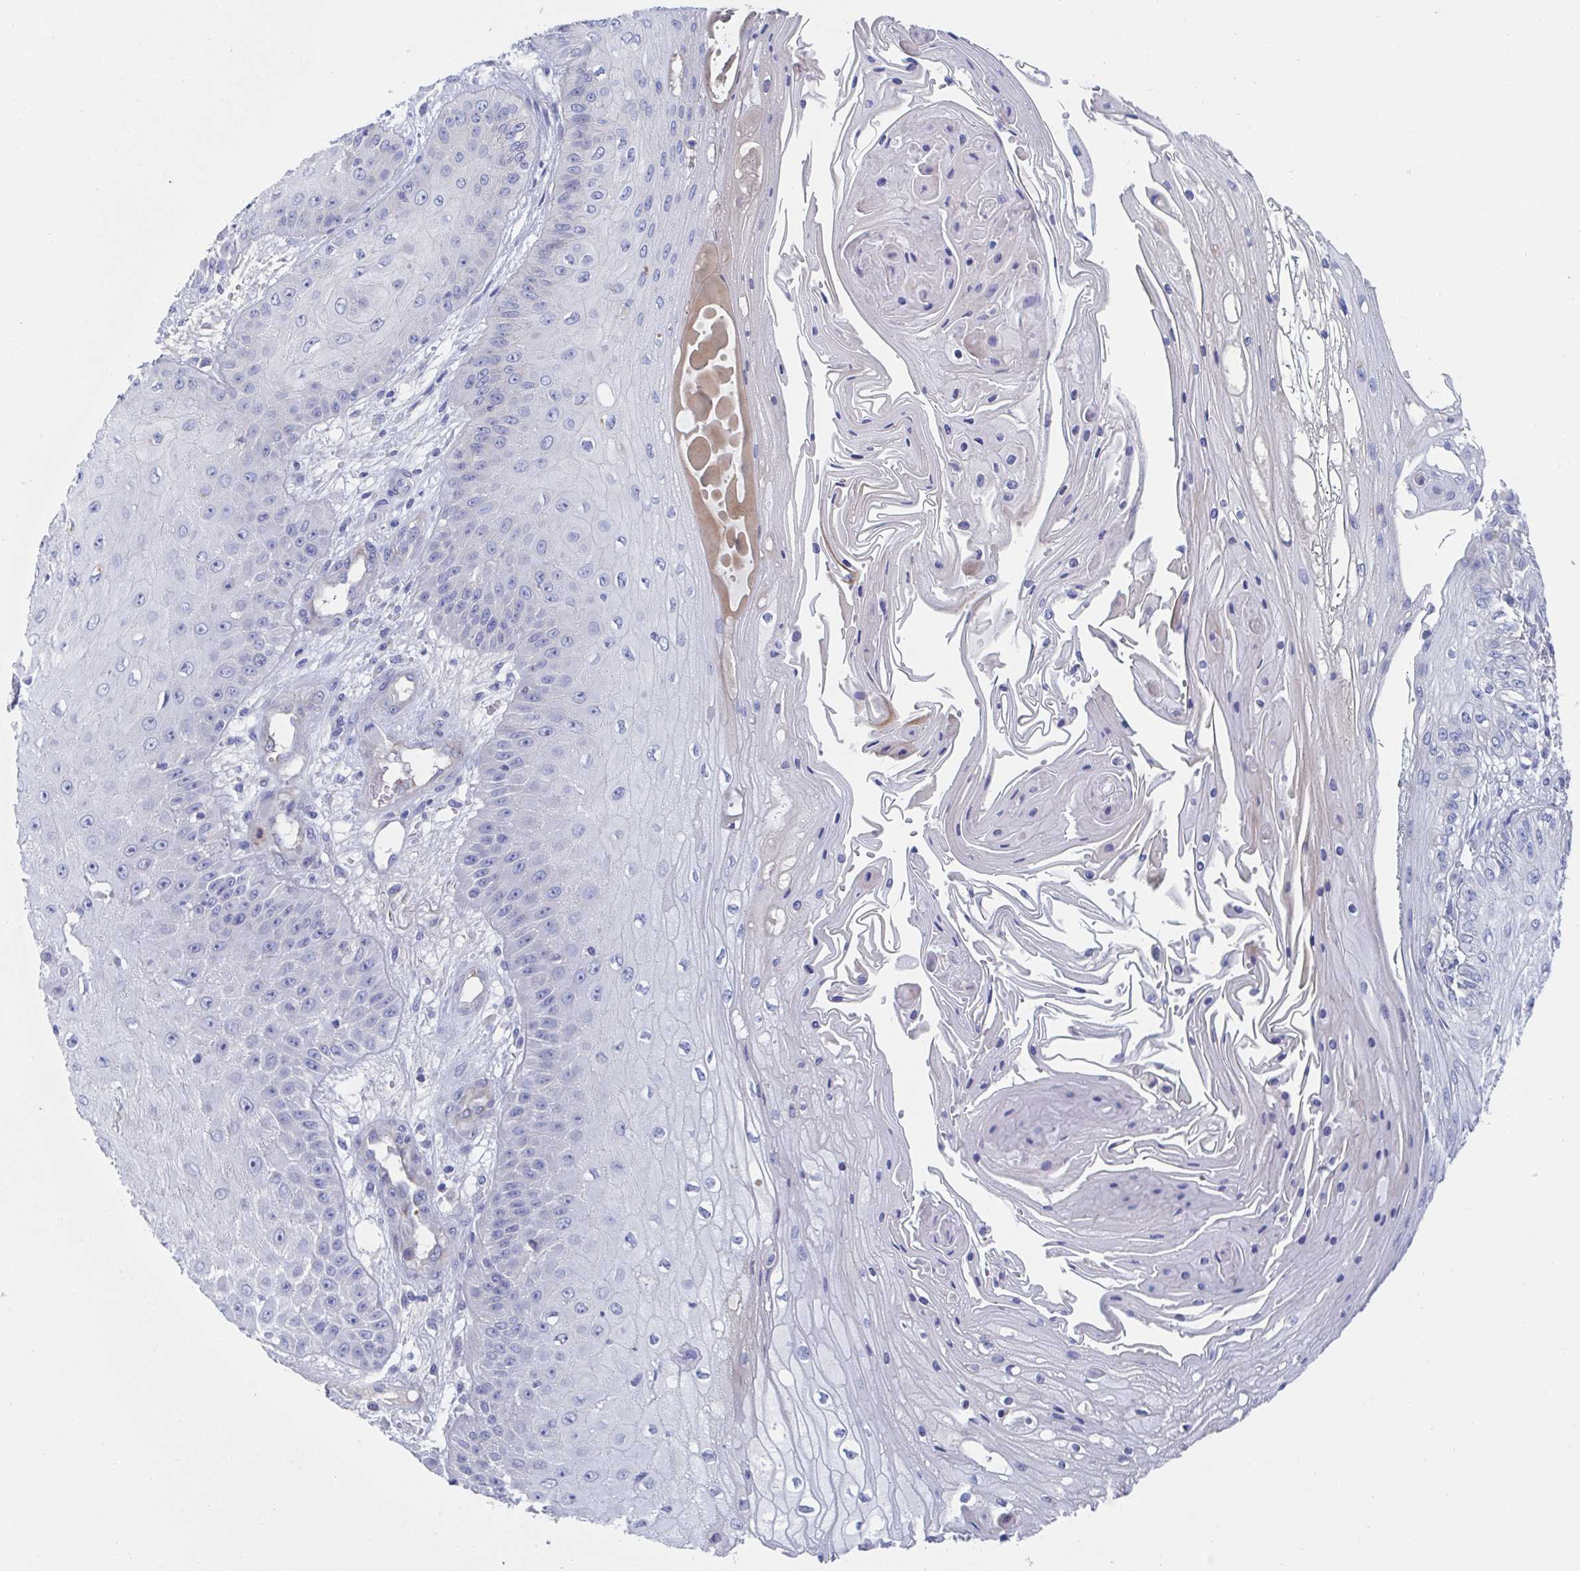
{"staining": {"intensity": "negative", "quantity": "none", "location": "none"}, "tissue": "skin cancer", "cell_type": "Tumor cells", "image_type": "cancer", "snomed": [{"axis": "morphology", "description": "Squamous cell carcinoma, NOS"}, {"axis": "topography", "description": "Skin"}], "caption": "The immunohistochemistry image has no significant staining in tumor cells of squamous cell carcinoma (skin) tissue.", "gene": "CDH2", "patient": {"sex": "male", "age": 70}}